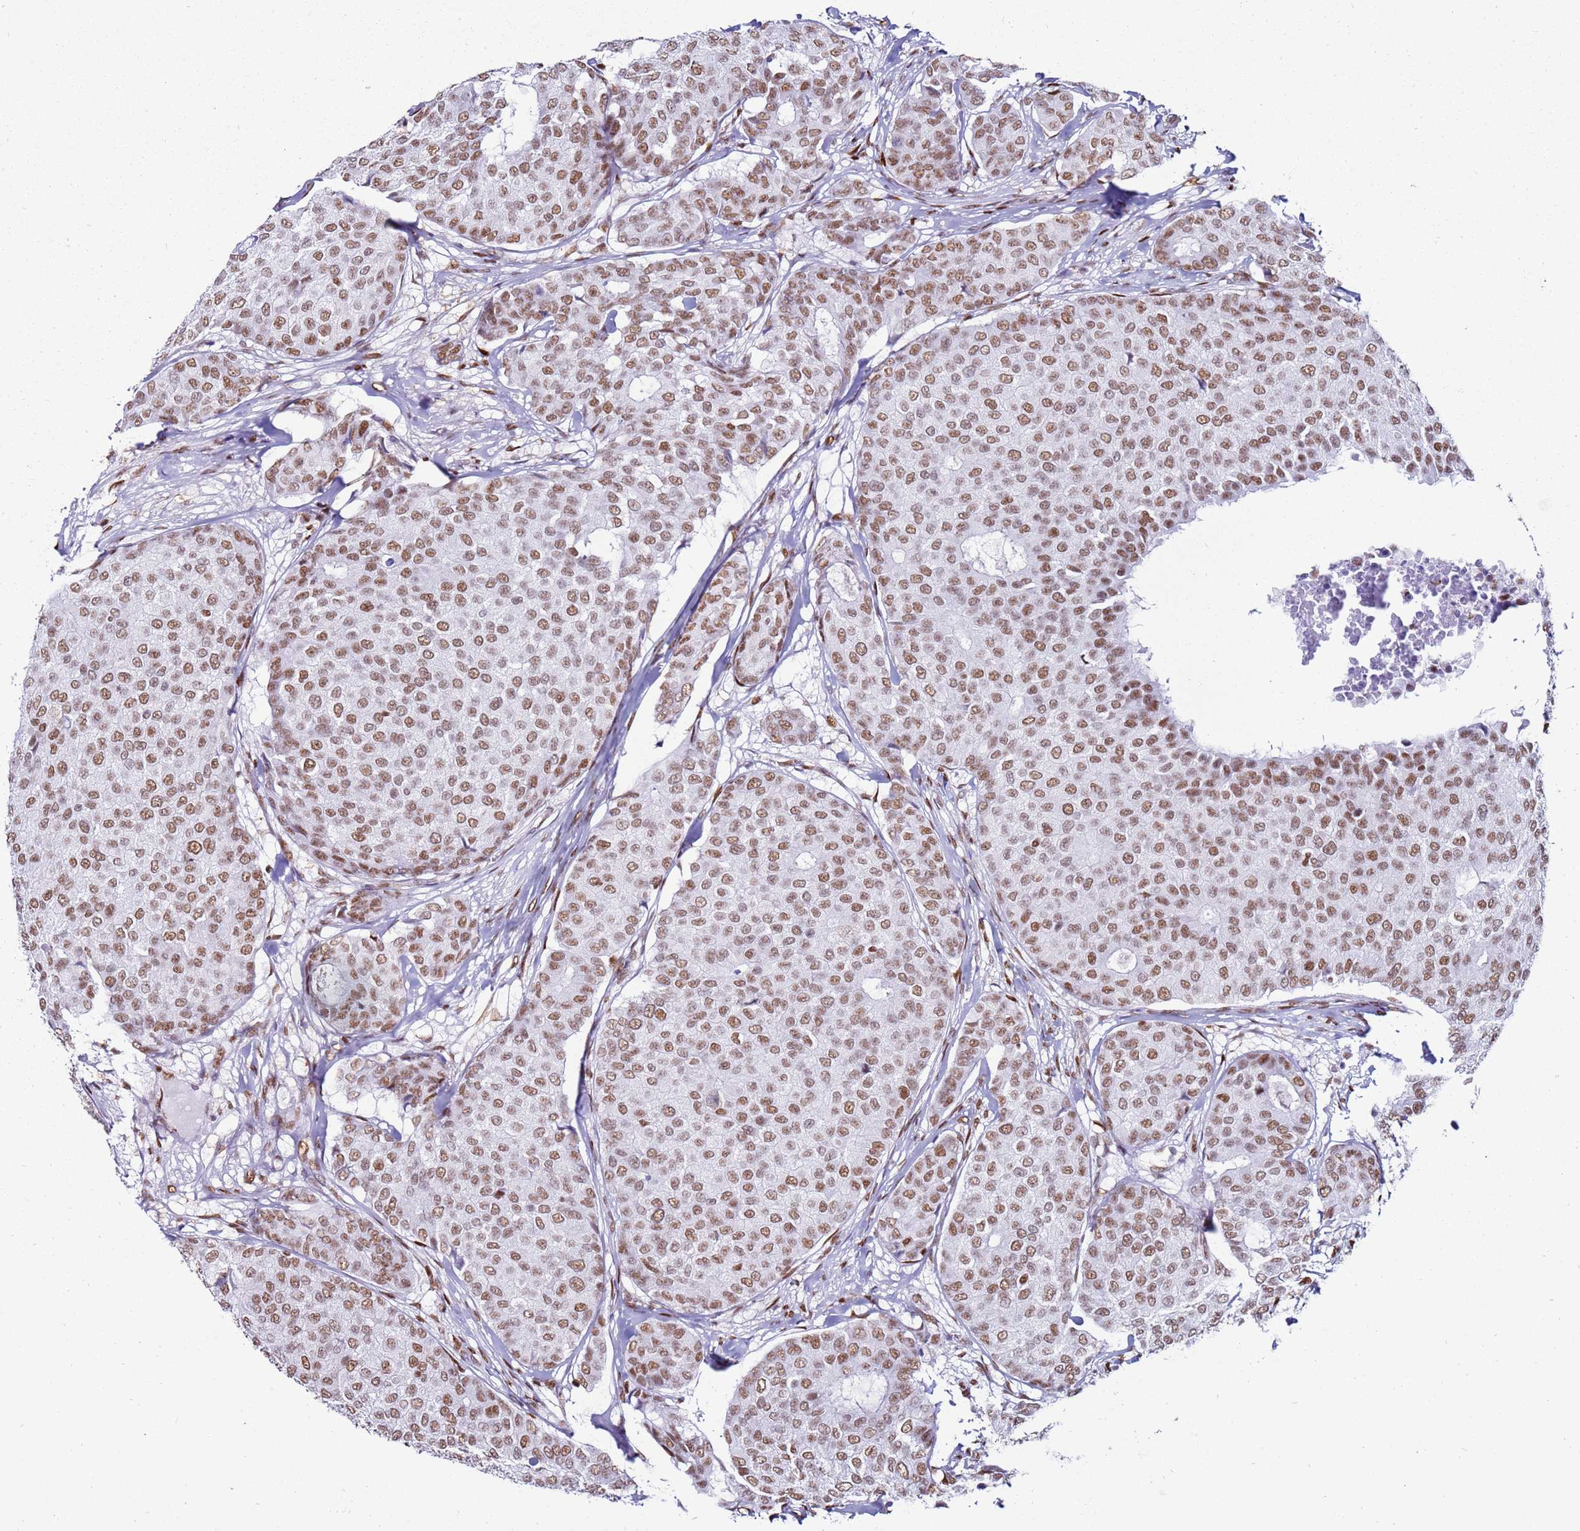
{"staining": {"intensity": "moderate", "quantity": ">75%", "location": "nuclear"}, "tissue": "breast cancer", "cell_type": "Tumor cells", "image_type": "cancer", "snomed": [{"axis": "morphology", "description": "Duct carcinoma"}, {"axis": "topography", "description": "Breast"}], "caption": "Immunohistochemistry of infiltrating ductal carcinoma (breast) exhibits medium levels of moderate nuclear positivity in about >75% of tumor cells.", "gene": "KPNA4", "patient": {"sex": "female", "age": 75}}